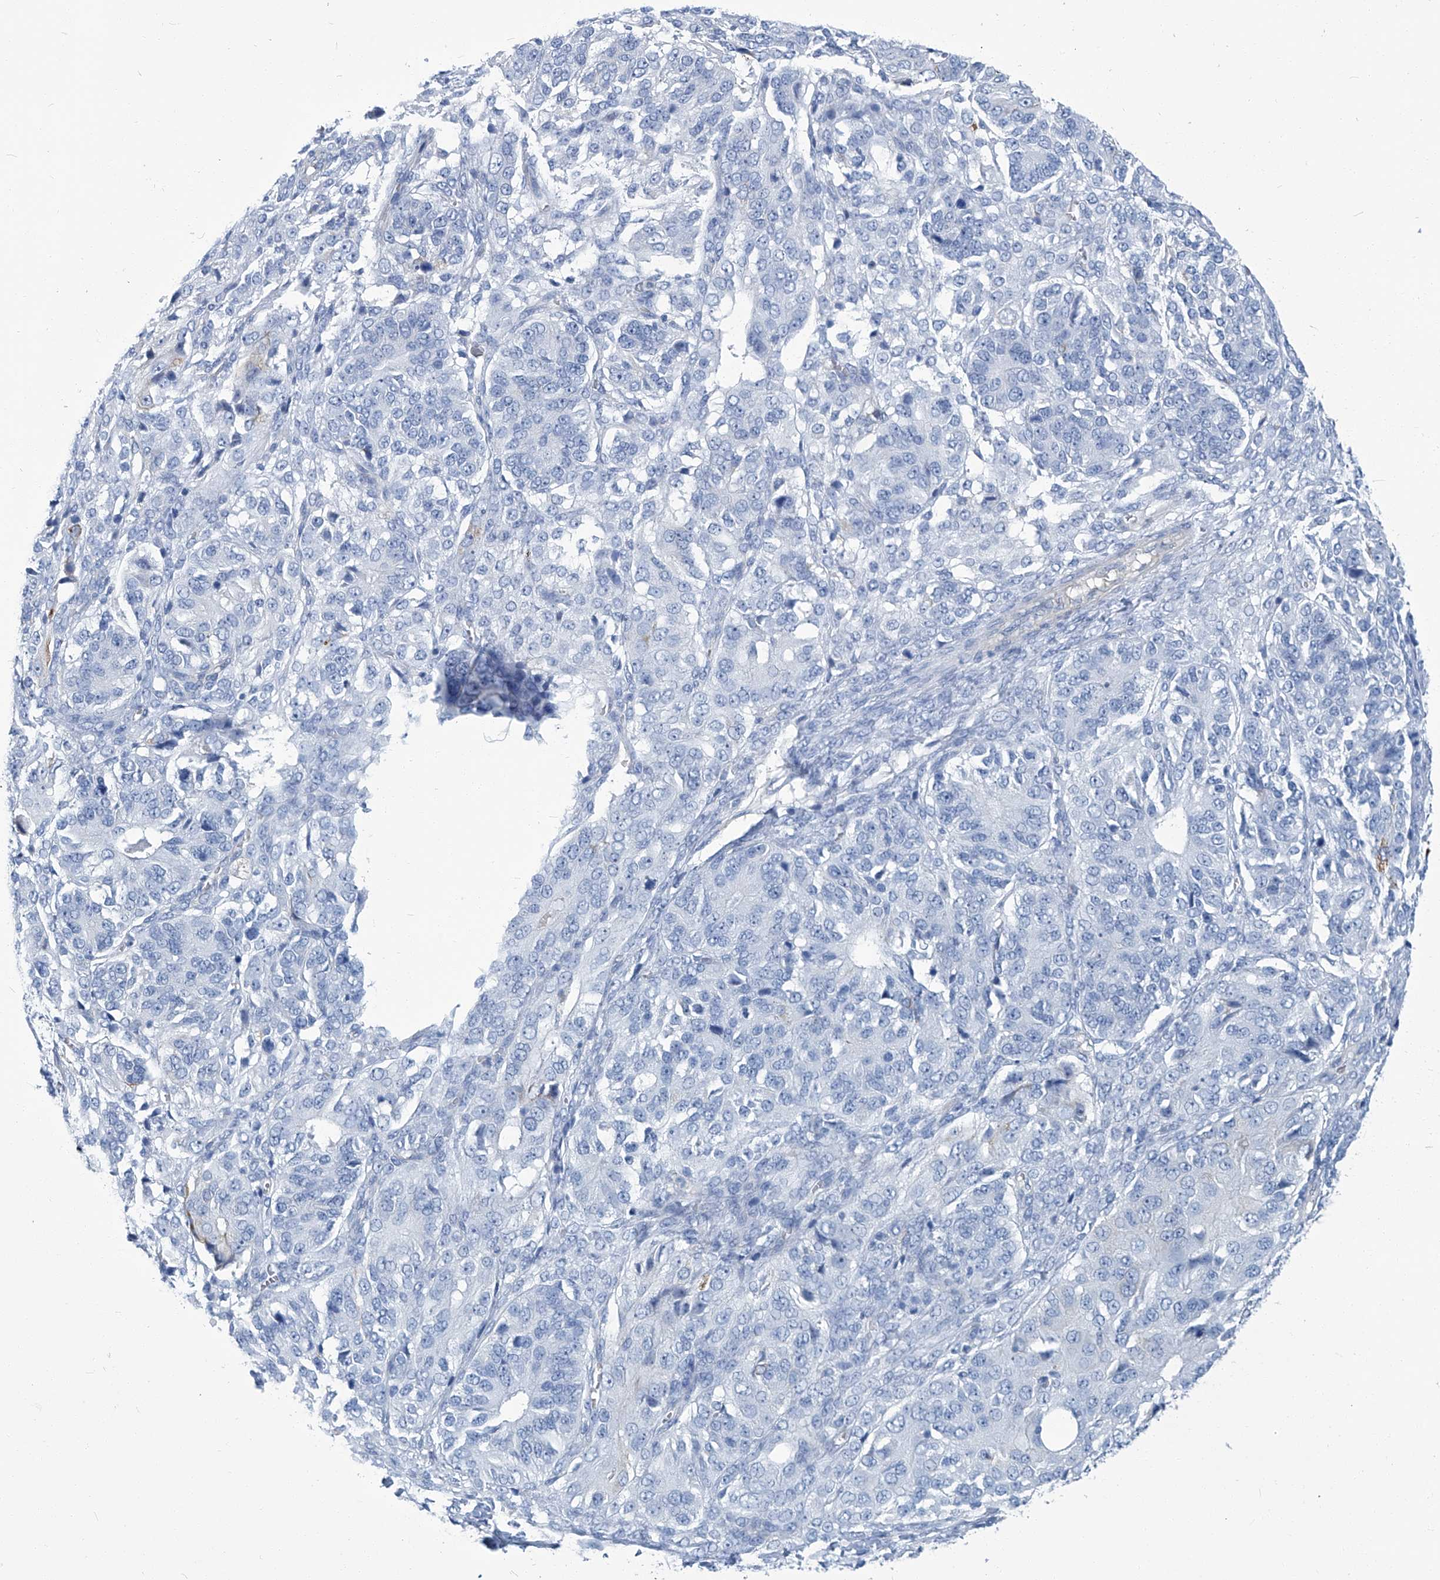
{"staining": {"intensity": "weak", "quantity": "<25%", "location": "cytoplasmic/membranous"}, "tissue": "ovarian cancer", "cell_type": "Tumor cells", "image_type": "cancer", "snomed": [{"axis": "morphology", "description": "Carcinoma, endometroid"}, {"axis": "topography", "description": "Ovary"}], "caption": "DAB immunohistochemical staining of human ovarian cancer (endometroid carcinoma) shows no significant expression in tumor cells.", "gene": "PFKL", "patient": {"sex": "female", "age": 51}}